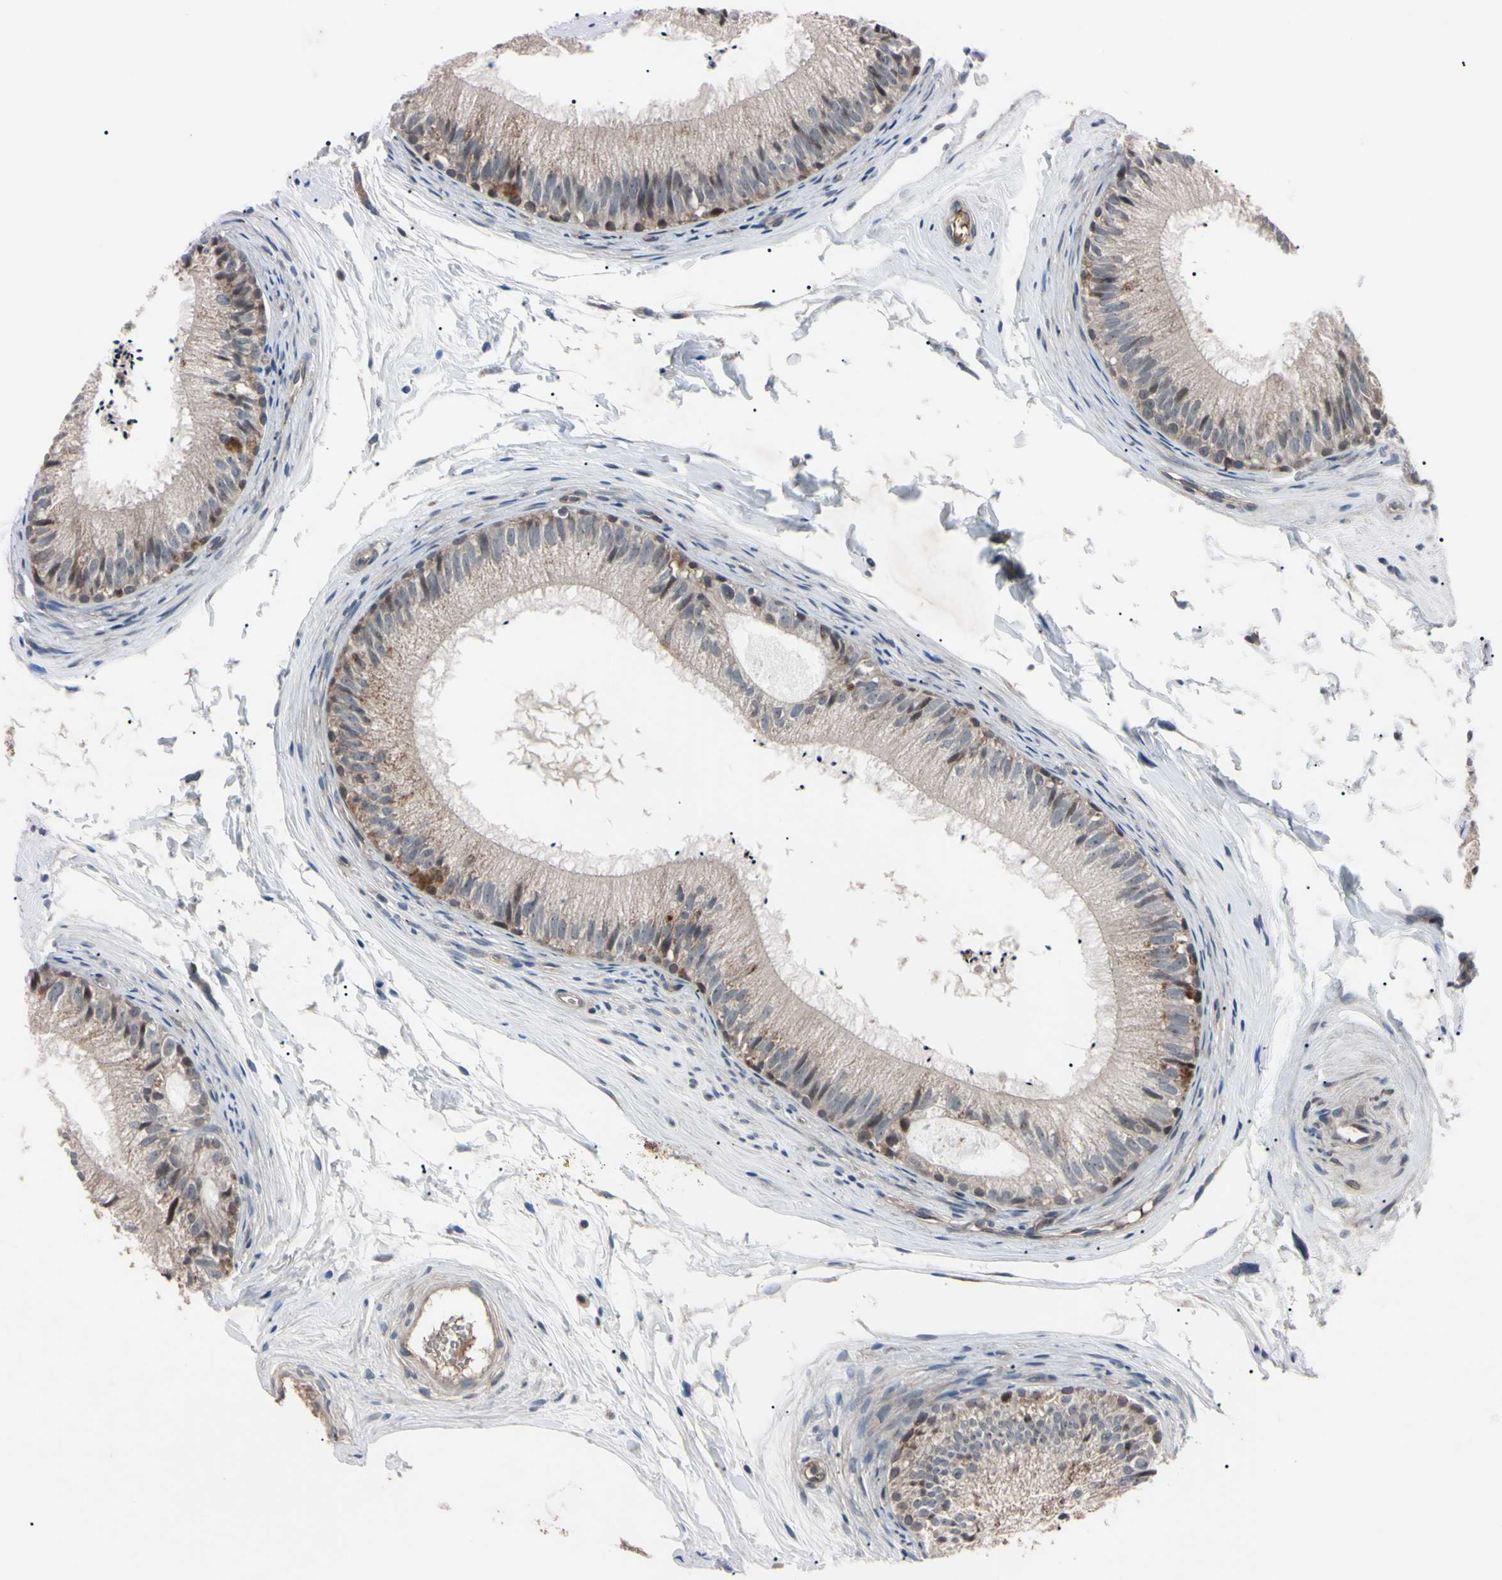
{"staining": {"intensity": "moderate", "quantity": "25%-75%", "location": "cytoplasmic/membranous"}, "tissue": "epididymis", "cell_type": "Glandular cells", "image_type": "normal", "snomed": [{"axis": "morphology", "description": "Normal tissue, NOS"}, {"axis": "topography", "description": "Epididymis"}], "caption": "The micrograph displays staining of benign epididymis, revealing moderate cytoplasmic/membranous protein positivity (brown color) within glandular cells.", "gene": "TNFRSF1A", "patient": {"sex": "male", "age": 56}}